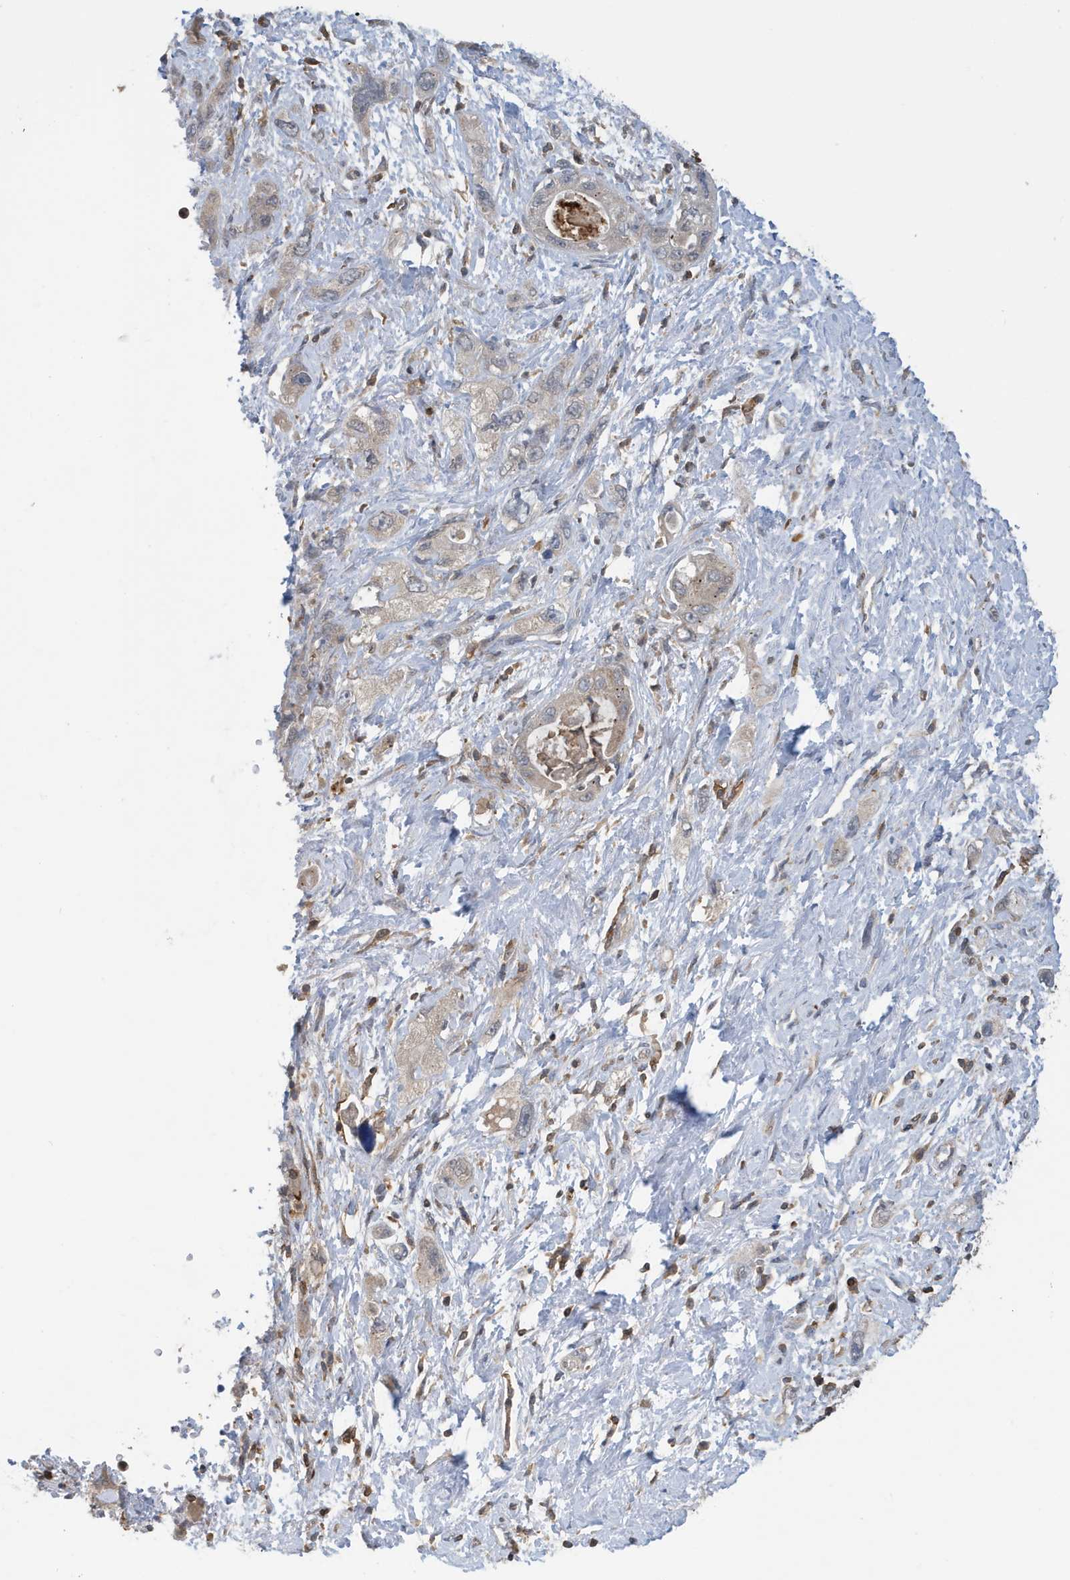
{"staining": {"intensity": "negative", "quantity": "none", "location": "none"}, "tissue": "pancreatic cancer", "cell_type": "Tumor cells", "image_type": "cancer", "snomed": [{"axis": "morphology", "description": "Adenocarcinoma, NOS"}, {"axis": "topography", "description": "Pancreas"}], "caption": "The histopathology image reveals no staining of tumor cells in pancreatic cancer (adenocarcinoma).", "gene": "NSUN3", "patient": {"sex": "female", "age": 73}}